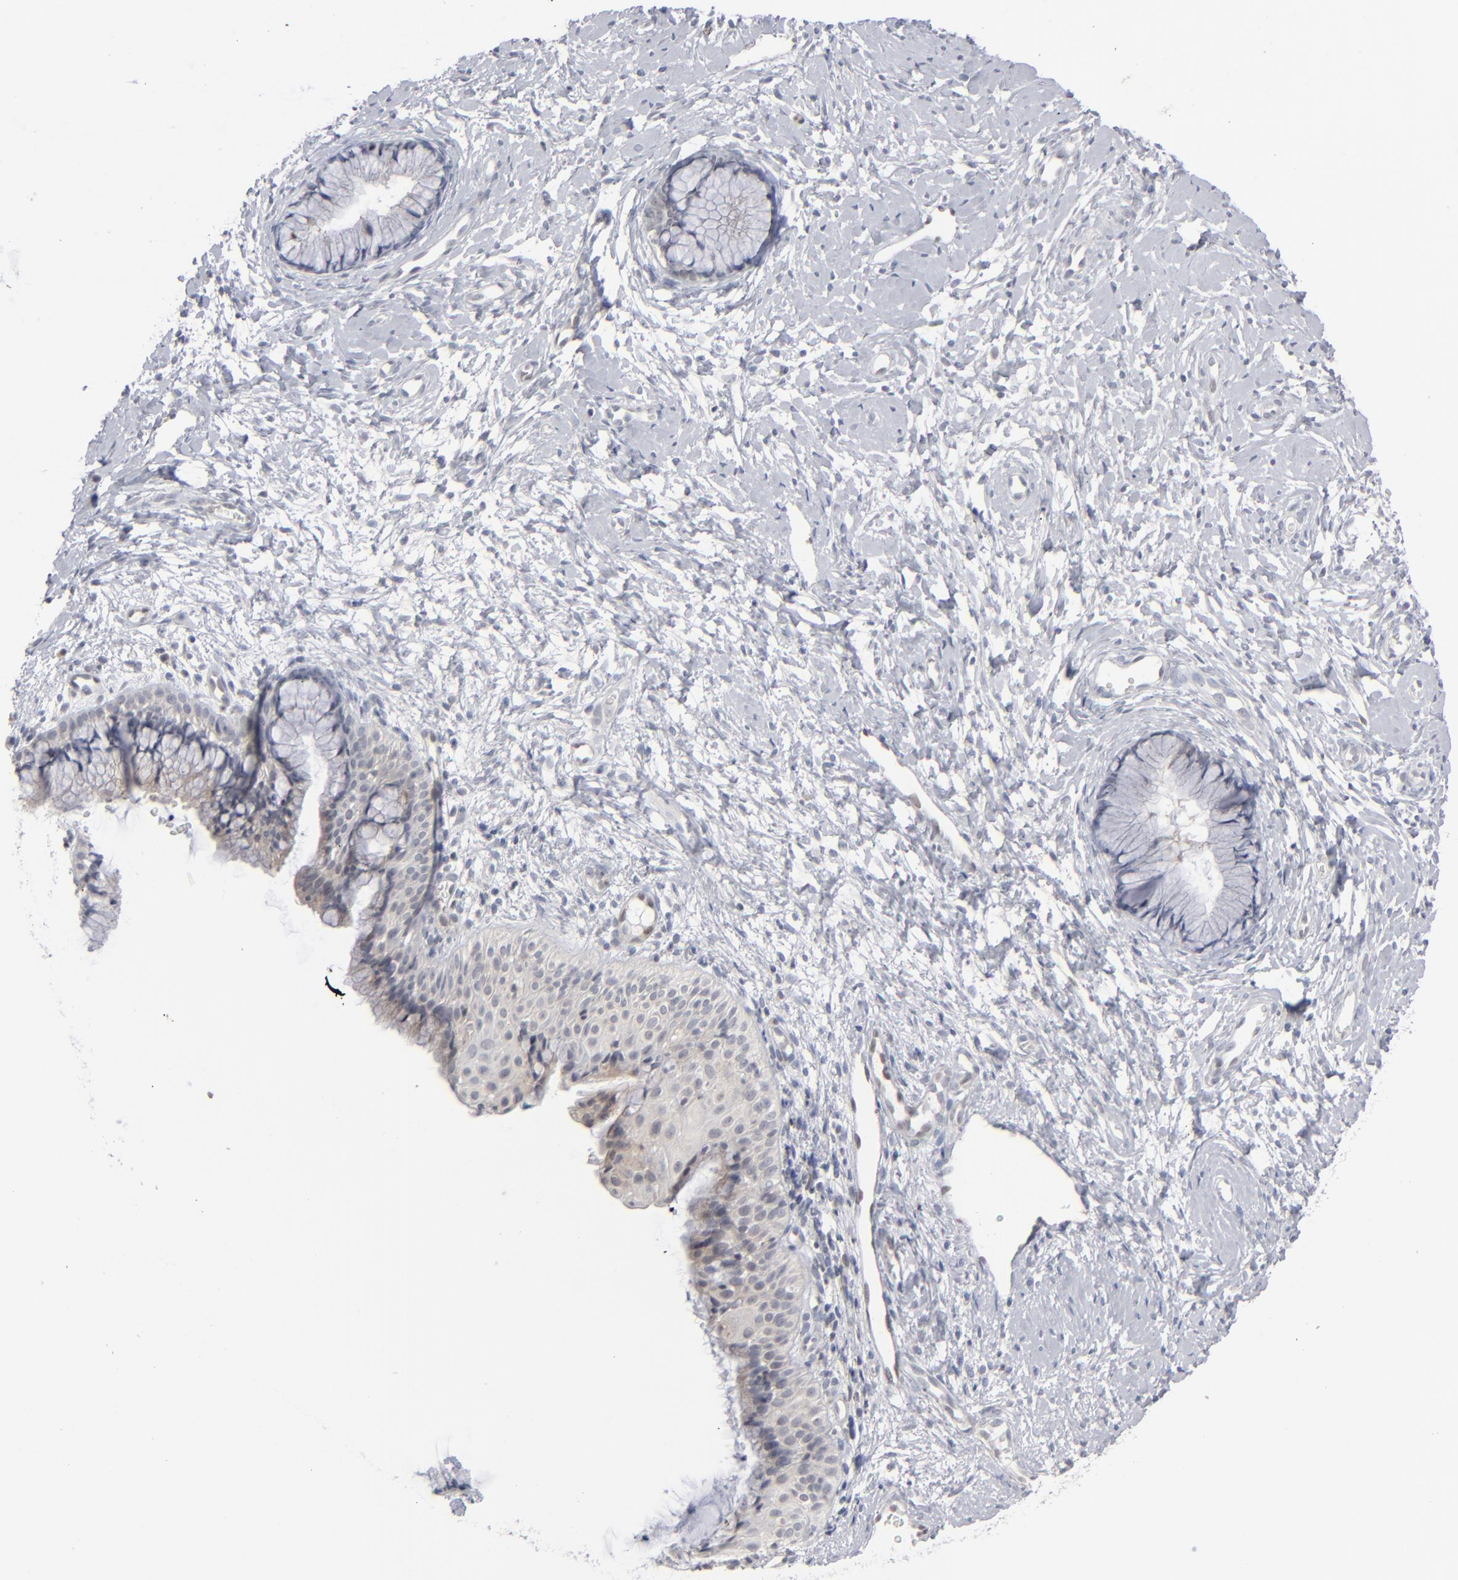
{"staining": {"intensity": "weak", "quantity": "25%-75%", "location": "cytoplasmic/membranous"}, "tissue": "cervix", "cell_type": "Glandular cells", "image_type": "normal", "snomed": [{"axis": "morphology", "description": "Normal tissue, NOS"}, {"axis": "topography", "description": "Cervix"}], "caption": "Immunohistochemical staining of normal human cervix exhibits 25%-75% levels of weak cytoplasmic/membranous protein staining in about 25%-75% of glandular cells. (brown staining indicates protein expression, while blue staining denotes nuclei).", "gene": "POF1B", "patient": {"sex": "female", "age": 46}}